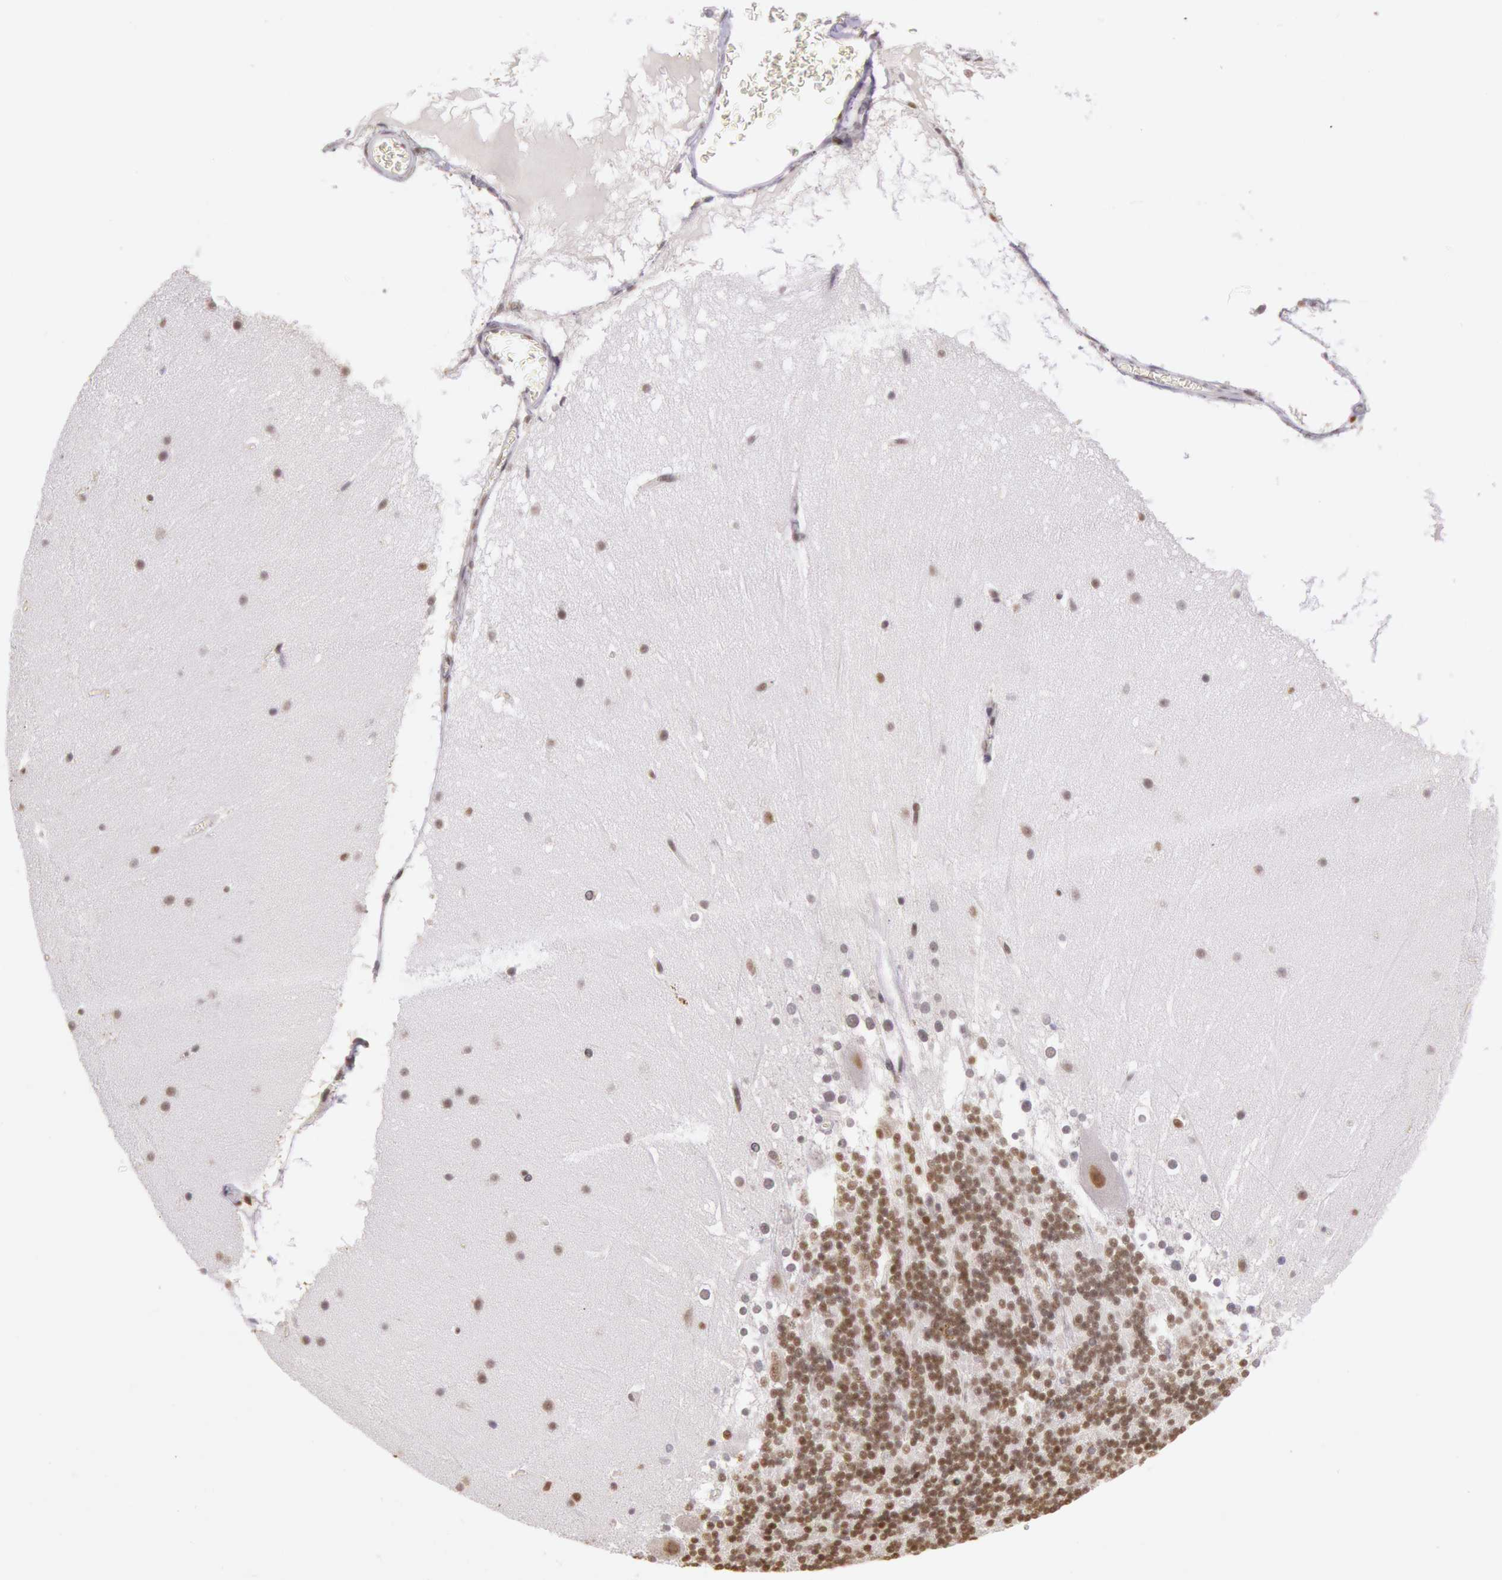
{"staining": {"intensity": "moderate", "quantity": "25%-75%", "location": "nuclear"}, "tissue": "cerebellum", "cell_type": "Cells in granular layer", "image_type": "normal", "snomed": [{"axis": "morphology", "description": "Normal tissue, NOS"}, {"axis": "topography", "description": "Cerebellum"}], "caption": "High-power microscopy captured an immunohistochemistry (IHC) micrograph of unremarkable cerebellum, revealing moderate nuclear staining in about 25%-75% of cells in granular layer.", "gene": "ESS2", "patient": {"sex": "female", "age": 19}}